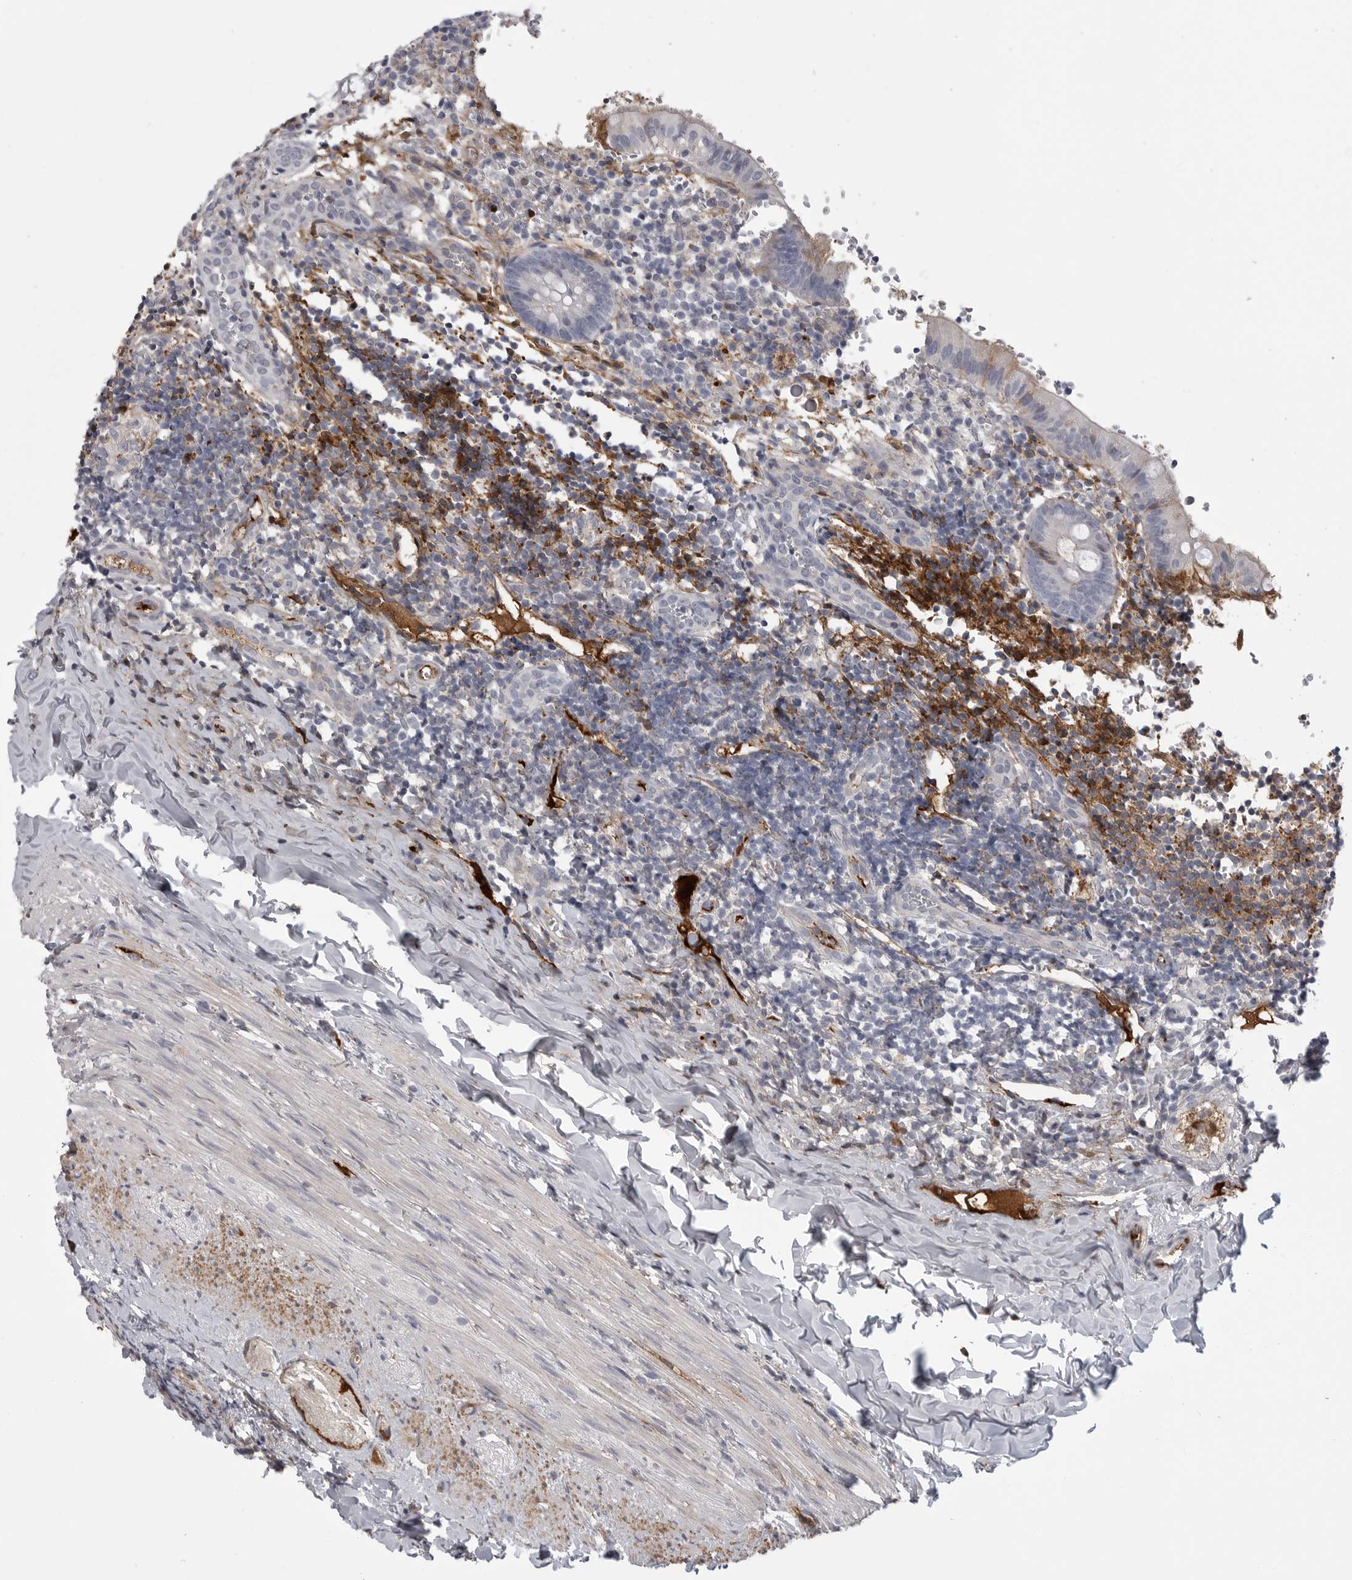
{"staining": {"intensity": "negative", "quantity": "none", "location": "none"}, "tissue": "appendix", "cell_type": "Glandular cells", "image_type": "normal", "snomed": [{"axis": "morphology", "description": "Normal tissue, NOS"}, {"axis": "topography", "description": "Appendix"}], "caption": "DAB (3,3'-diaminobenzidine) immunohistochemical staining of normal appendix shows no significant positivity in glandular cells. The staining is performed using DAB (3,3'-diaminobenzidine) brown chromogen with nuclei counter-stained in using hematoxylin.", "gene": "SERPING1", "patient": {"sex": "male", "age": 8}}